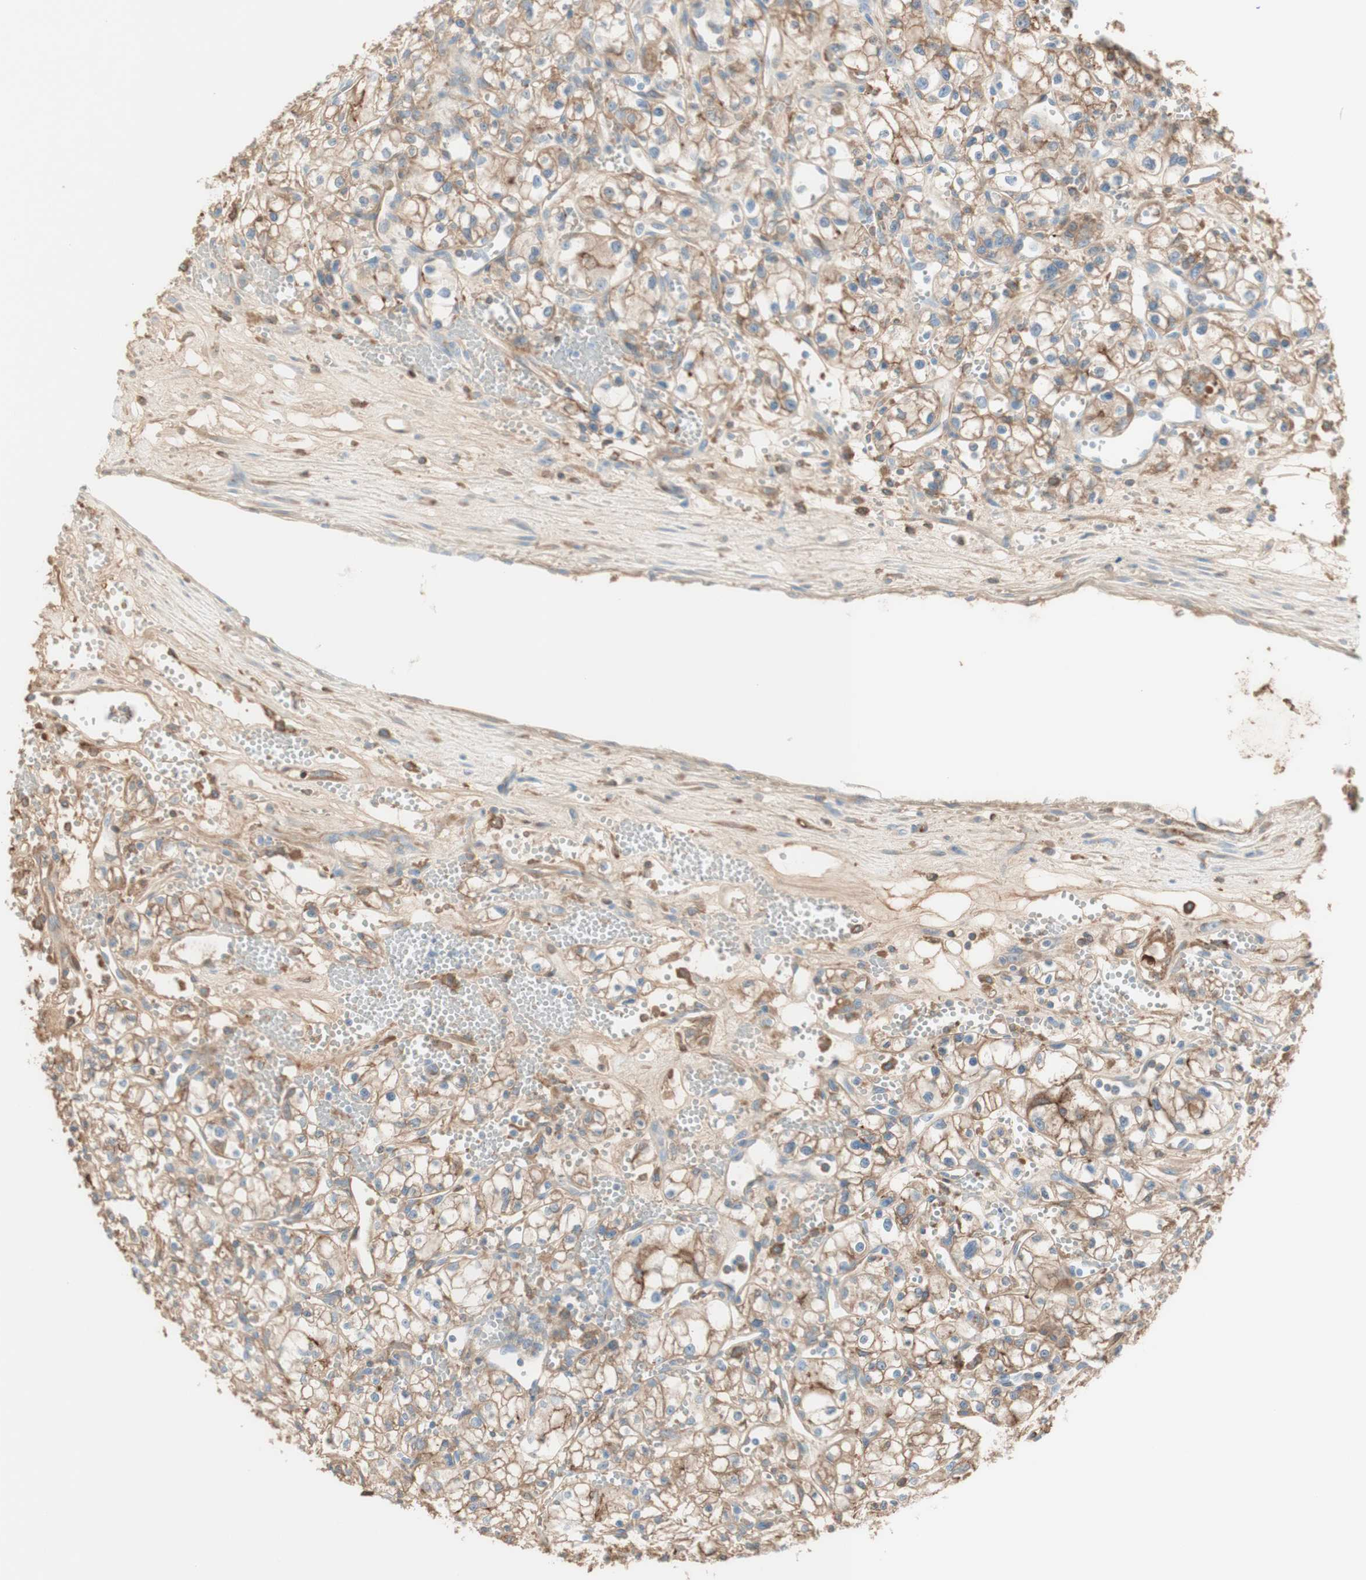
{"staining": {"intensity": "moderate", "quantity": "25%-75%", "location": "cytoplasmic/membranous"}, "tissue": "renal cancer", "cell_type": "Tumor cells", "image_type": "cancer", "snomed": [{"axis": "morphology", "description": "Normal tissue, NOS"}, {"axis": "morphology", "description": "Adenocarcinoma, NOS"}, {"axis": "topography", "description": "Kidney"}], "caption": "IHC staining of adenocarcinoma (renal), which demonstrates medium levels of moderate cytoplasmic/membranous positivity in approximately 25%-75% of tumor cells indicating moderate cytoplasmic/membranous protein staining. The staining was performed using DAB (3,3'-diaminobenzidine) (brown) for protein detection and nuclei were counterstained in hematoxylin (blue).", "gene": "KNG1", "patient": {"sex": "male", "age": 59}}